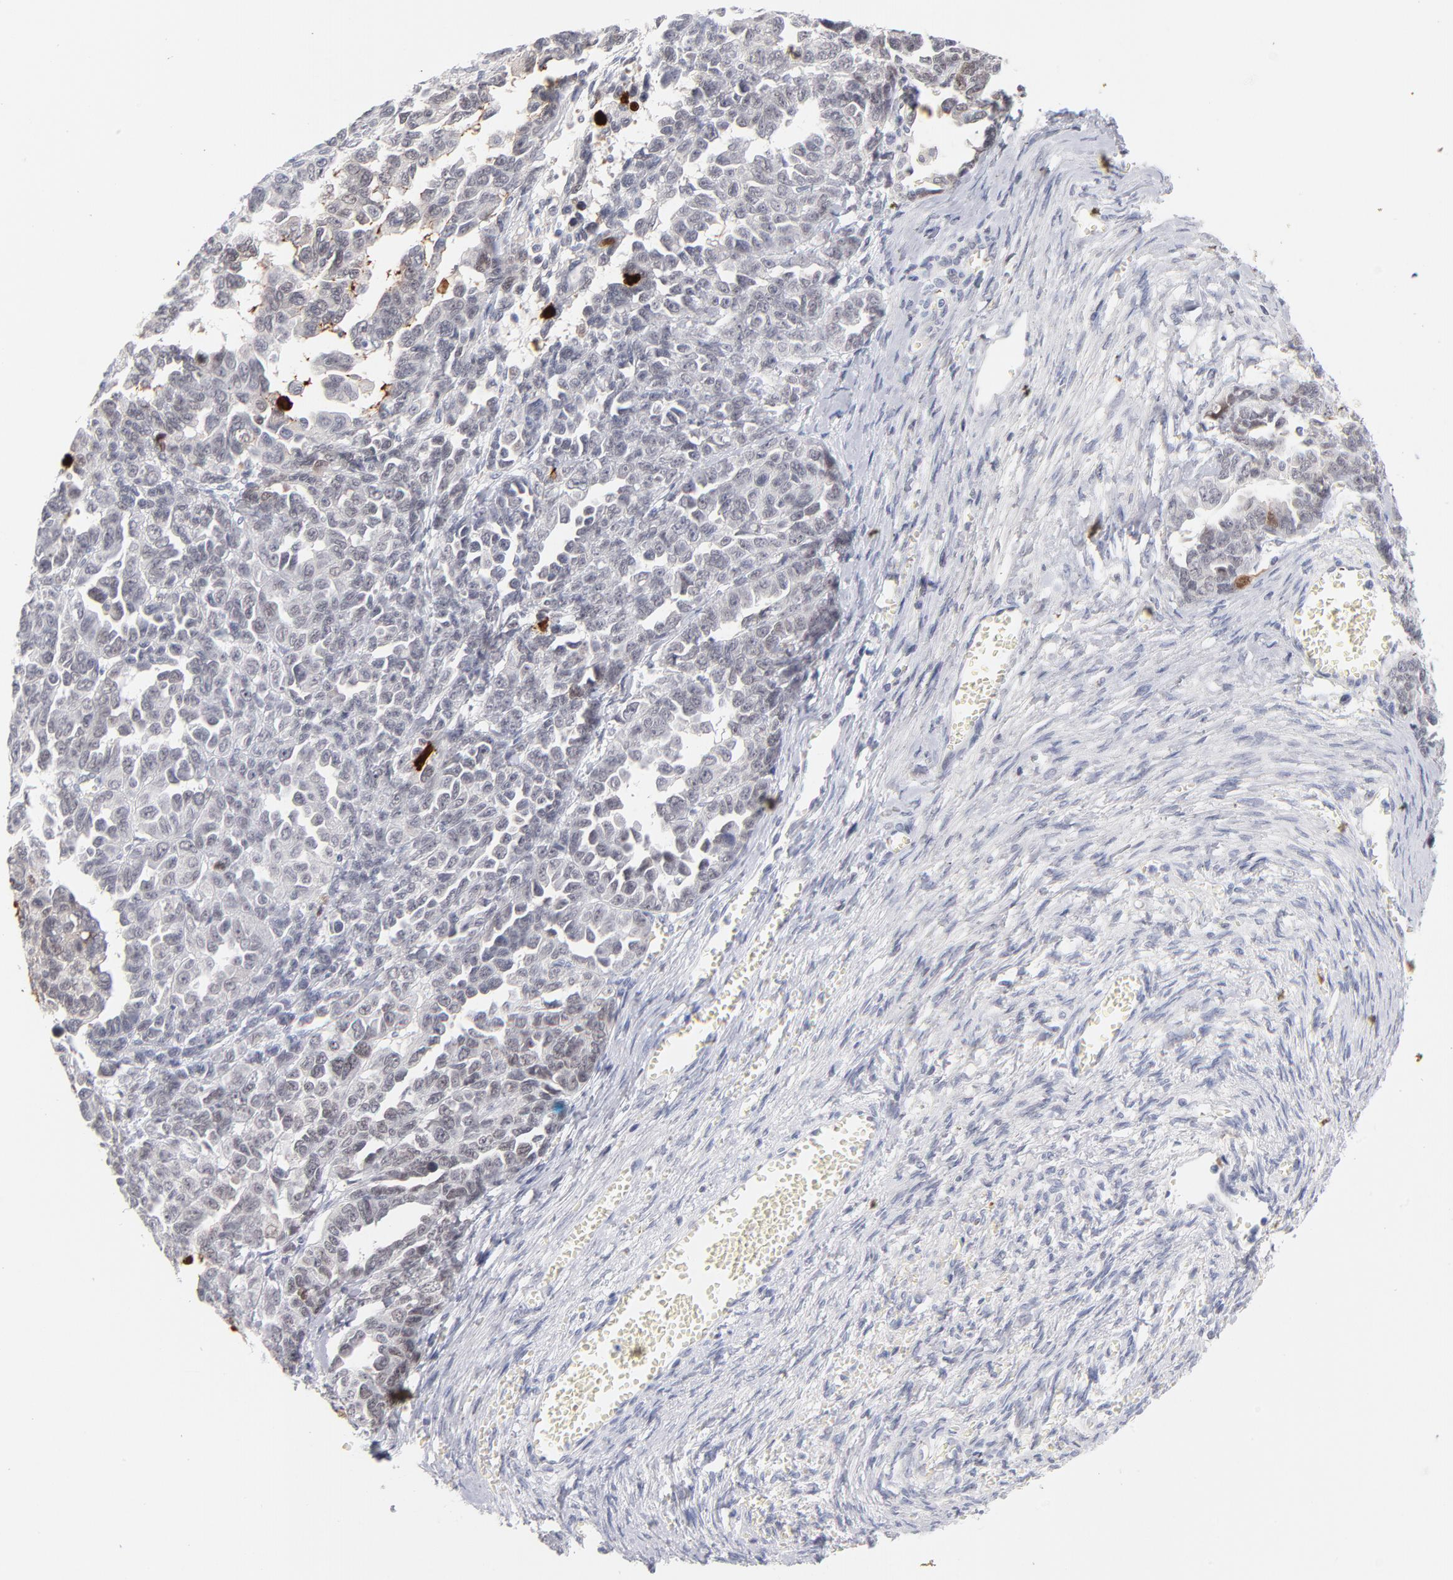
{"staining": {"intensity": "negative", "quantity": "none", "location": "none"}, "tissue": "ovarian cancer", "cell_type": "Tumor cells", "image_type": "cancer", "snomed": [{"axis": "morphology", "description": "Cystadenocarcinoma, serous, NOS"}, {"axis": "topography", "description": "Ovary"}], "caption": "Immunohistochemistry of ovarian serous cystadenocarcinoma reveals no staining in tumor cells.", "gene": "PARP1", "patient": {"sex": "female", "age": 69}}